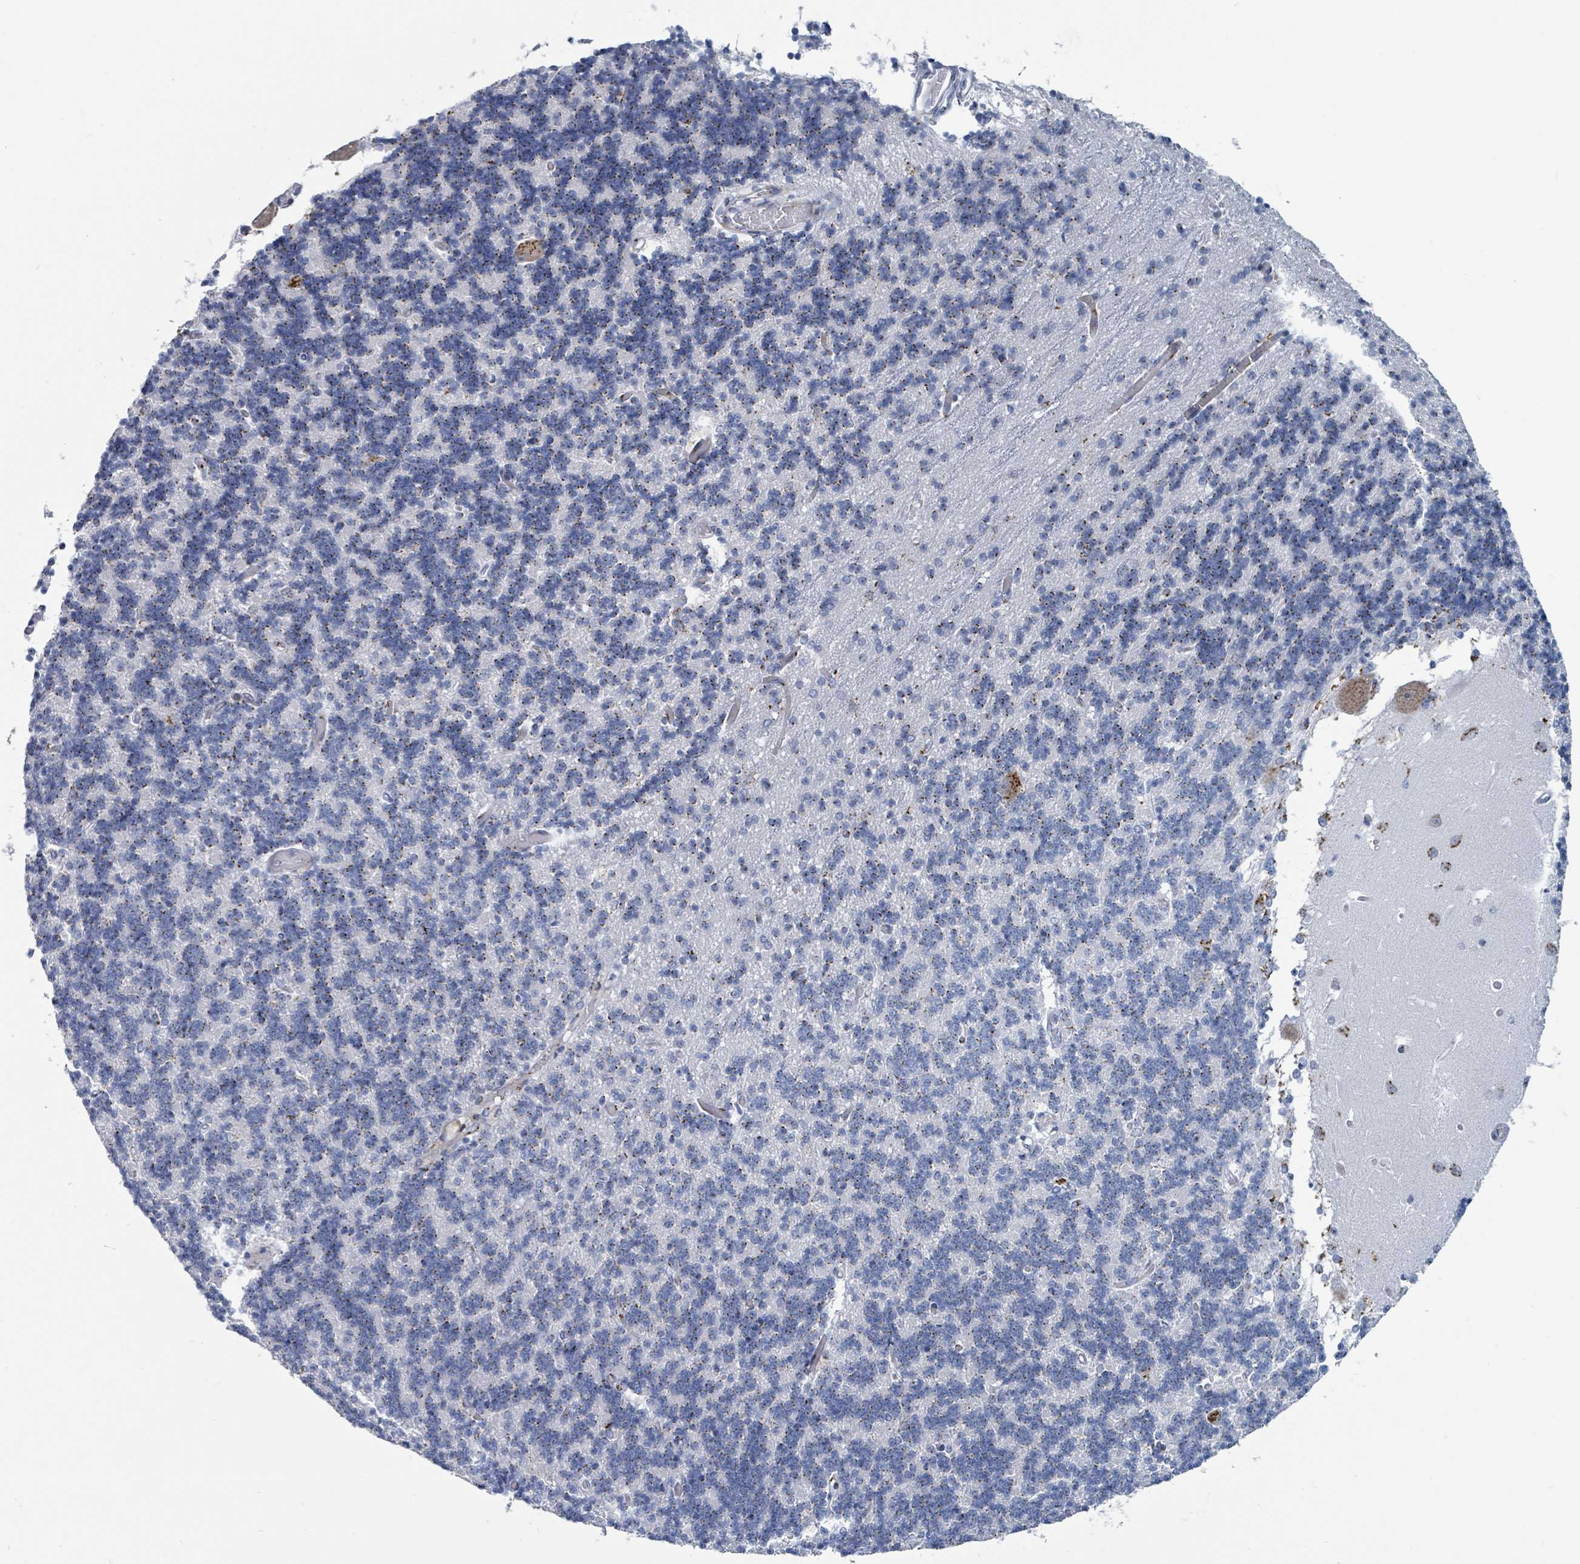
{"staining": {"intensity": "moderate", "quantity": "25%-75%", "location": "cytoplasmic/membranous"}, "tissue": "cerebellum", "cell_type": "Cells in granular layer", "image_type": "normal", "snomed": [{"axis": "morphology", "description": "Normal tissue, NOS"}, {"axis": "topography", "description": "Cerebellum"}], "caption": "Human cerebellum stained for a protein (brown) reveals moderate cytoplasmic/membranous positive positivity in about 25%-75% of cells in granular layer.", "gene": "DCAF5", "patient": {"sex": "male", "age": 37}}